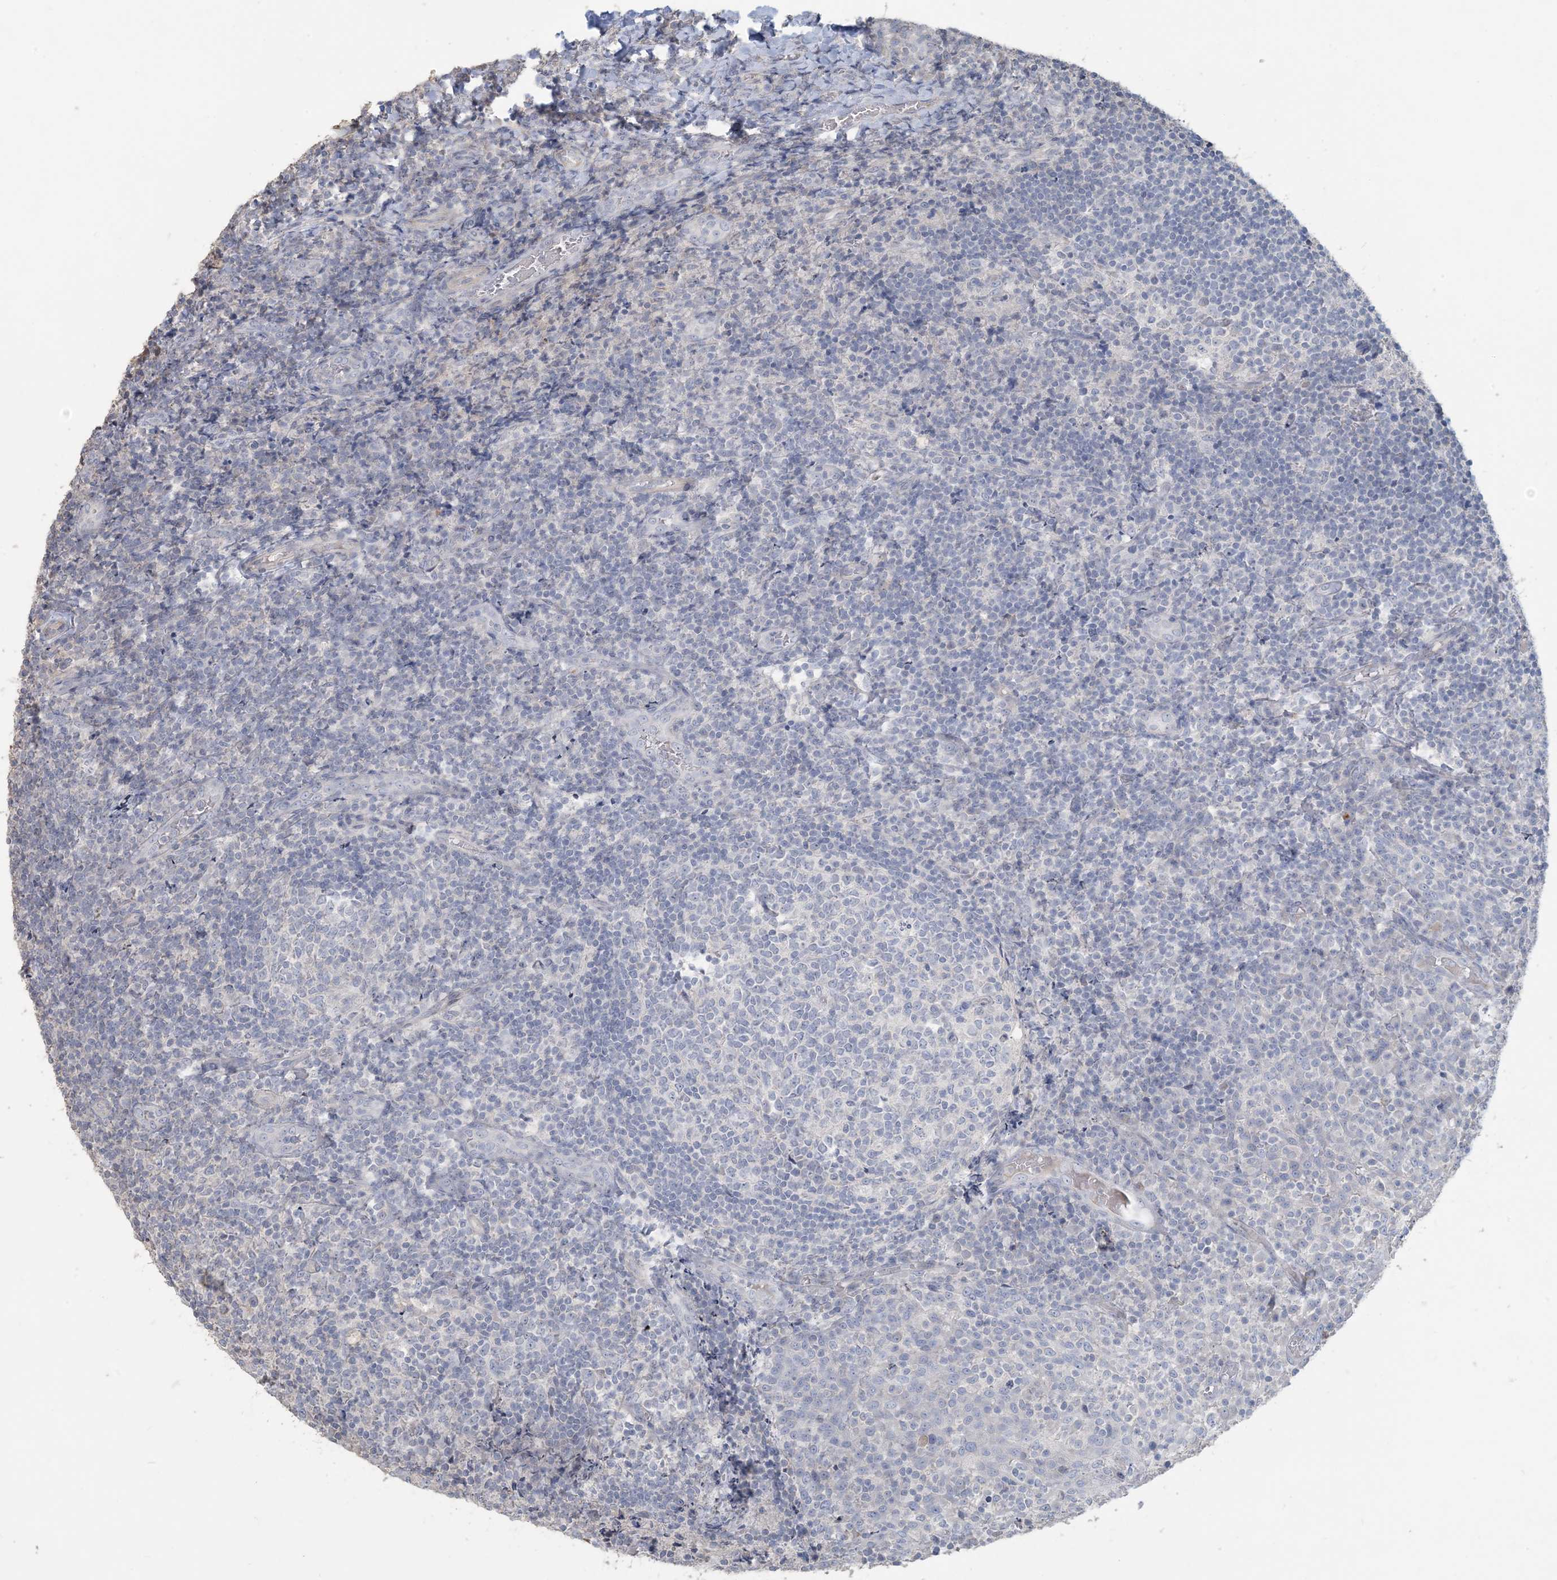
{"staining": {"intensity": "negative", "quantity": "none", "location": "none"}, "tissue": "tonsil", "cell_type": "Germinal center cells", "image_type": "normal", "snomed": [{"axis": "morphology", "description": "Normal tissue, NOS"}, {"axis": "topography", "description": "Tonsil"}], "caption": "DAB immunohistochemical staining of normal tonsil demonstrates no significant staining in germinal center cells. (DAB immunohistochemistry visualized using brightfield microscopy, high magnification).", "gene": "NPHS2", "patient": {"sex": "female", "age": 19}}